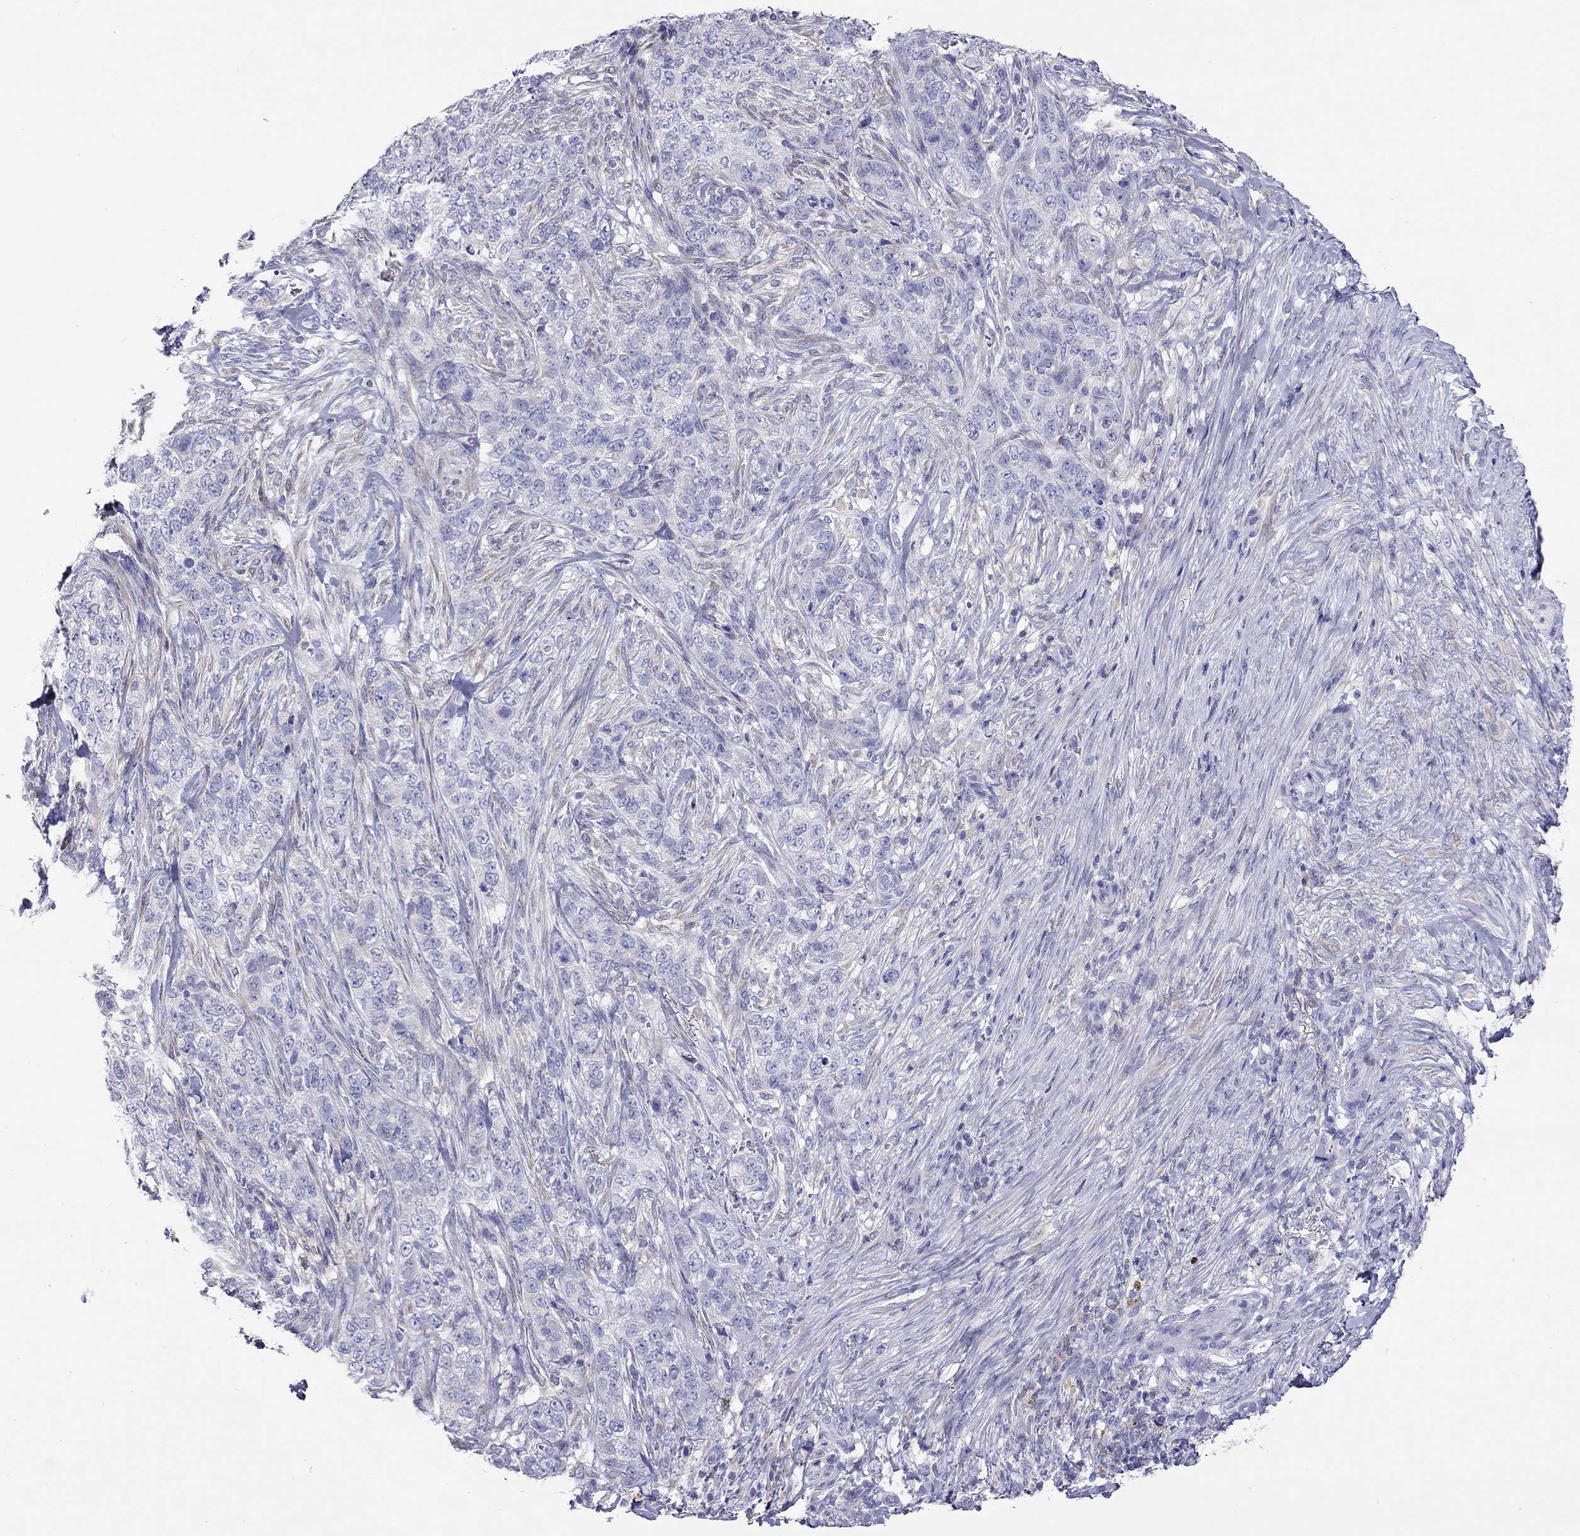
{"staining": {"intensity": "negative", "quantity": "none", "location": "none"}, "tissue": "skin cancer", "cell_type": "Tumor cells", "image_type": "cancer", "snomed": [{"axis": "morphology", "description": "Basal cell carcinoma"}, {"axis": "topography", "description": "Skin"}], "caption": "Skin cancer was stained to show a protein in brown. There is no significant staining in tumor cells. Brightfield microscopy of immunohistochemistry stained with DAB (brown) and hematoxylin (blue), captured at high magnification.", "gene": "SLC46A2", "patient": {"sex": "female", "age": 69}}